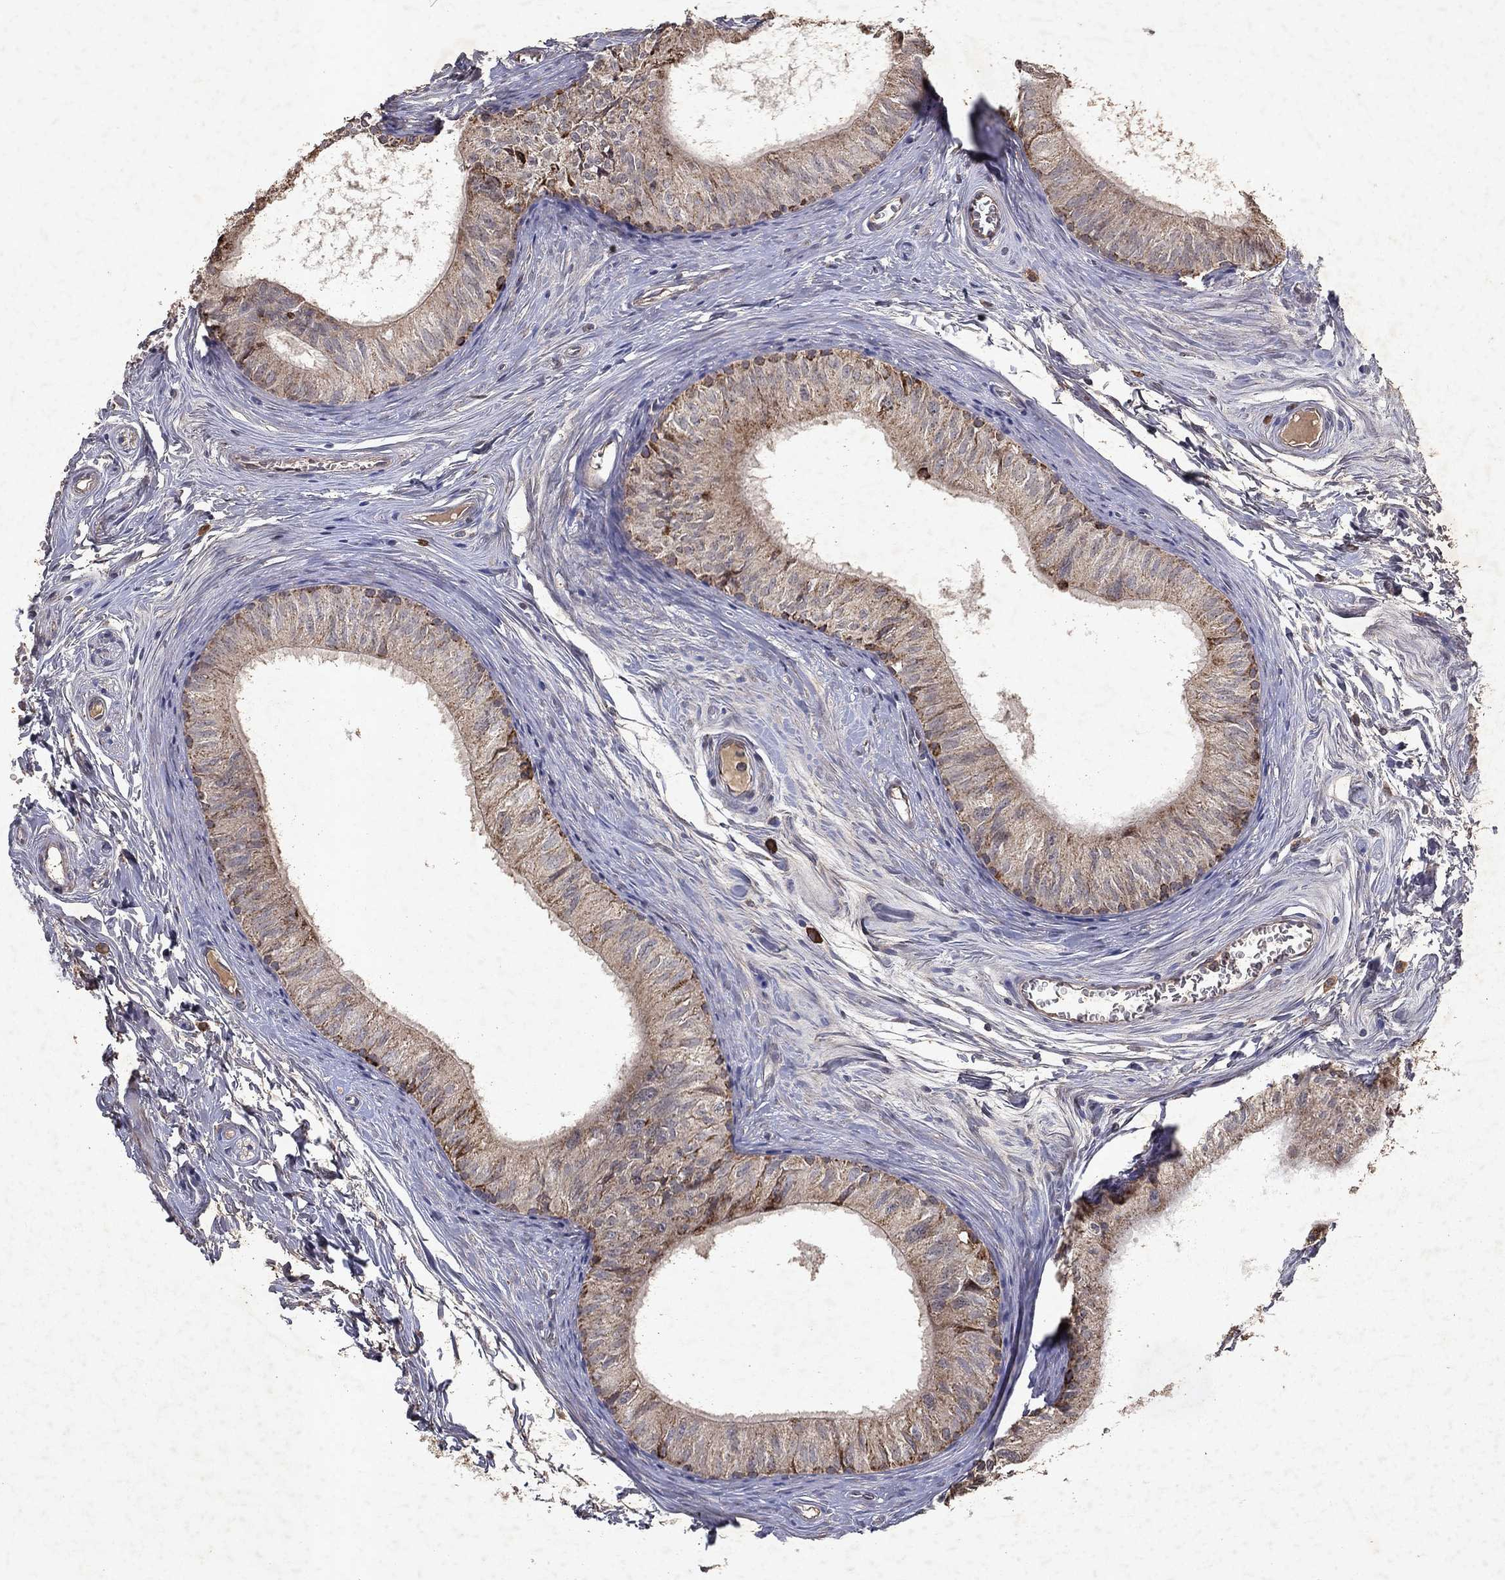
{"staining": {"intensity": "strong", "quantity": "<25%", "location": "cytoplasmic/membranous"}, "tissue": "epididymis", "cell_type": "Glandular cells", "image_type": "normal", "snomed": [{"axis": "morphology", "description": "Normal tissue, NOS"}, {"axis": "topography", "description": "Epididymis"}], "caption": "Immunohistochemistry (IHC) micrograph of unremarkable epididymis: epididymis stained using immunohistochemistry (IHC) demonstrates medium levels of strong protein expression localized specifically in the cytoplasmic/membranous of glandular cells, appearing as a cytoplasmic/membranous brown color.", "gene": "PYROXD2", "patient": {"sex": "male", "age": 52}}